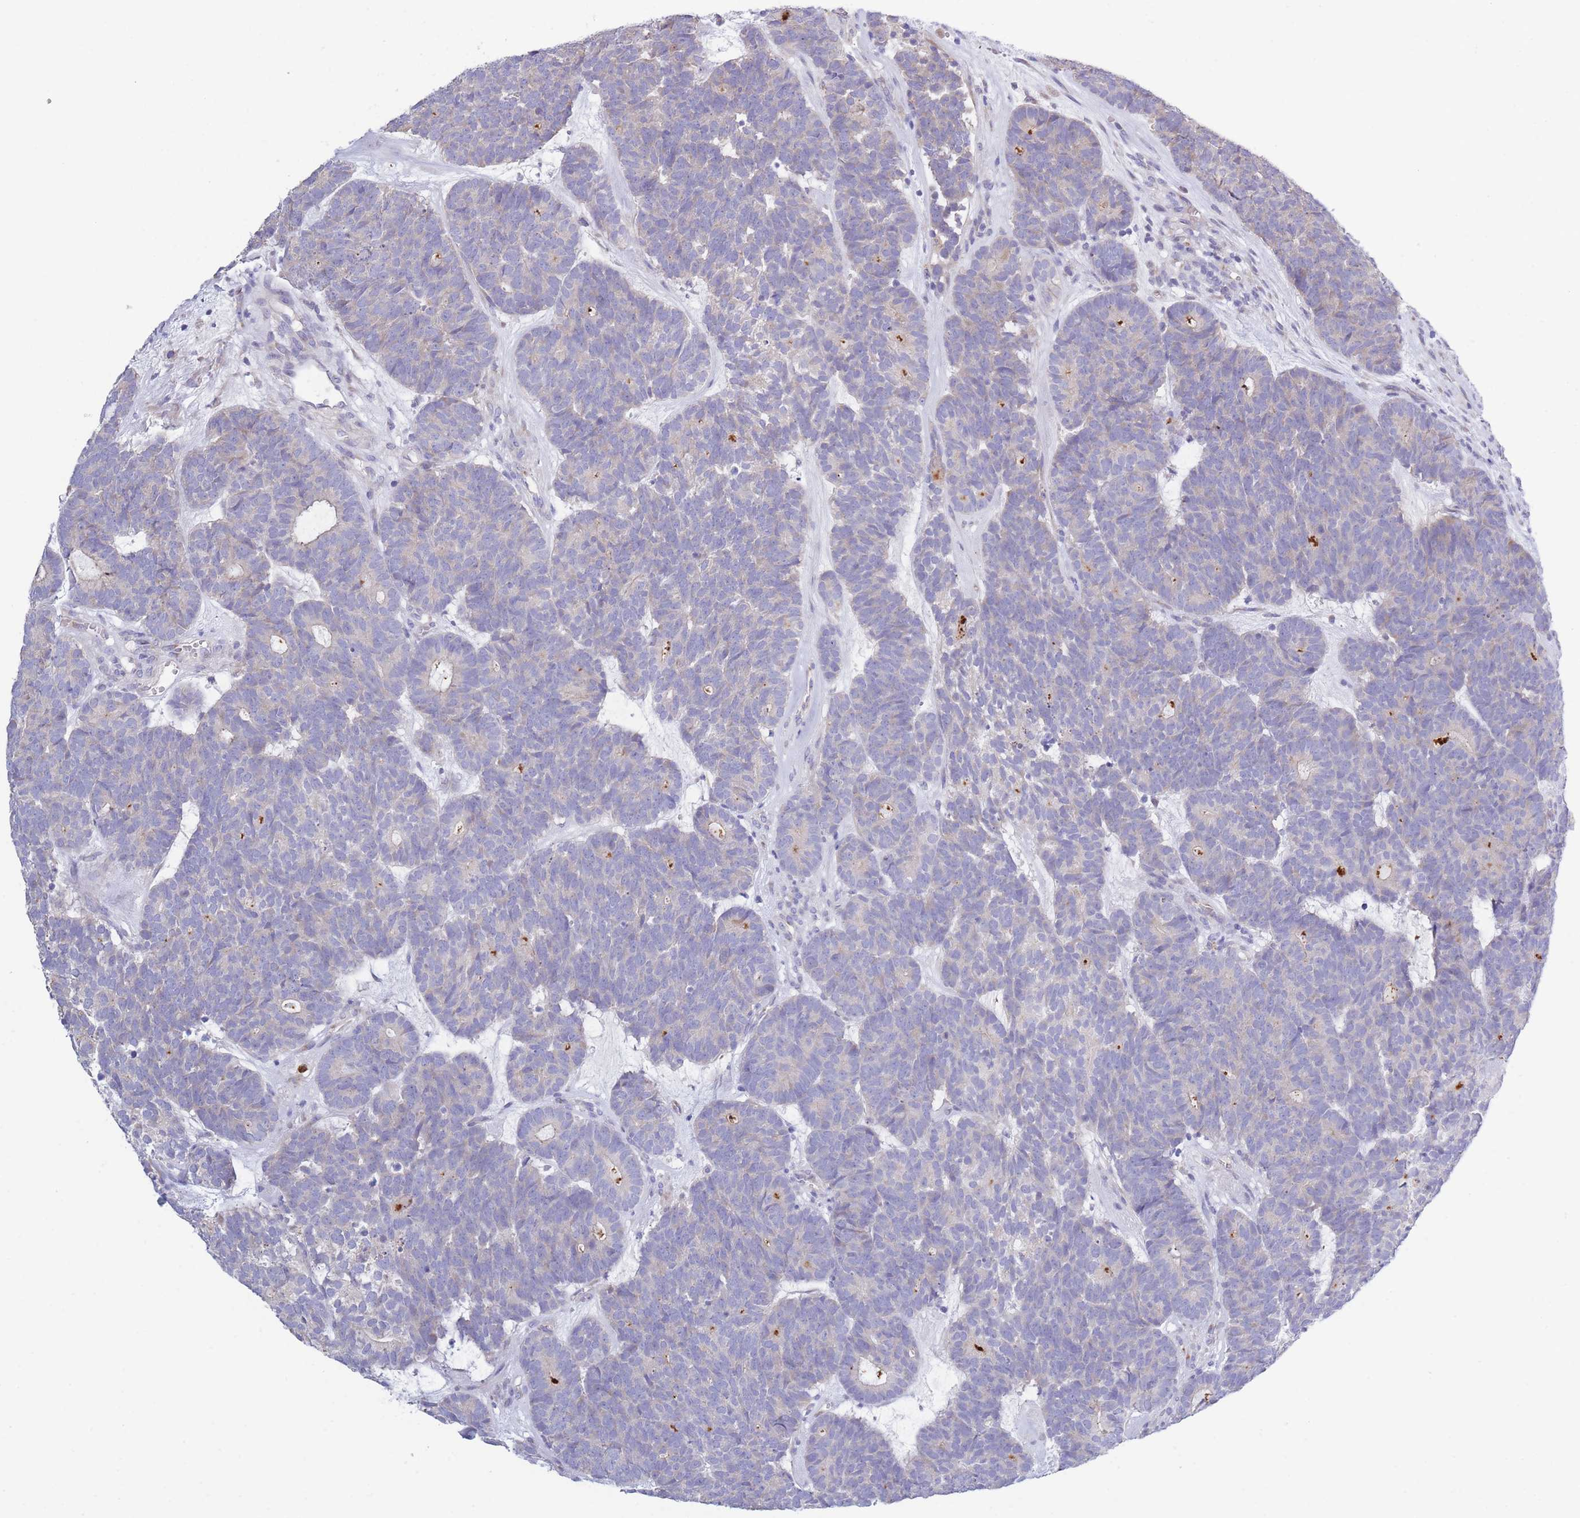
{"staining": {"intensity": "negative", "quantity": "none", "location": "none"}, "tissue": "head and neck cancer", "cell_type": "Tumor cells", "image_type": "cancer", "snomed": [{"axis": "morphology", "description": "Adenocarcinoma, NOS"}, {"axis": "topography", "description": "Head-Neck"}], "caption": "Immunohistochemistry (IHC) micrograph of human adenocarcinoma (head and neck) stained for a protein (brown), which demonstrates no expression in tumor cells.", "gene": "CENPM", "patient": {"sex": "female", "age": 81}}